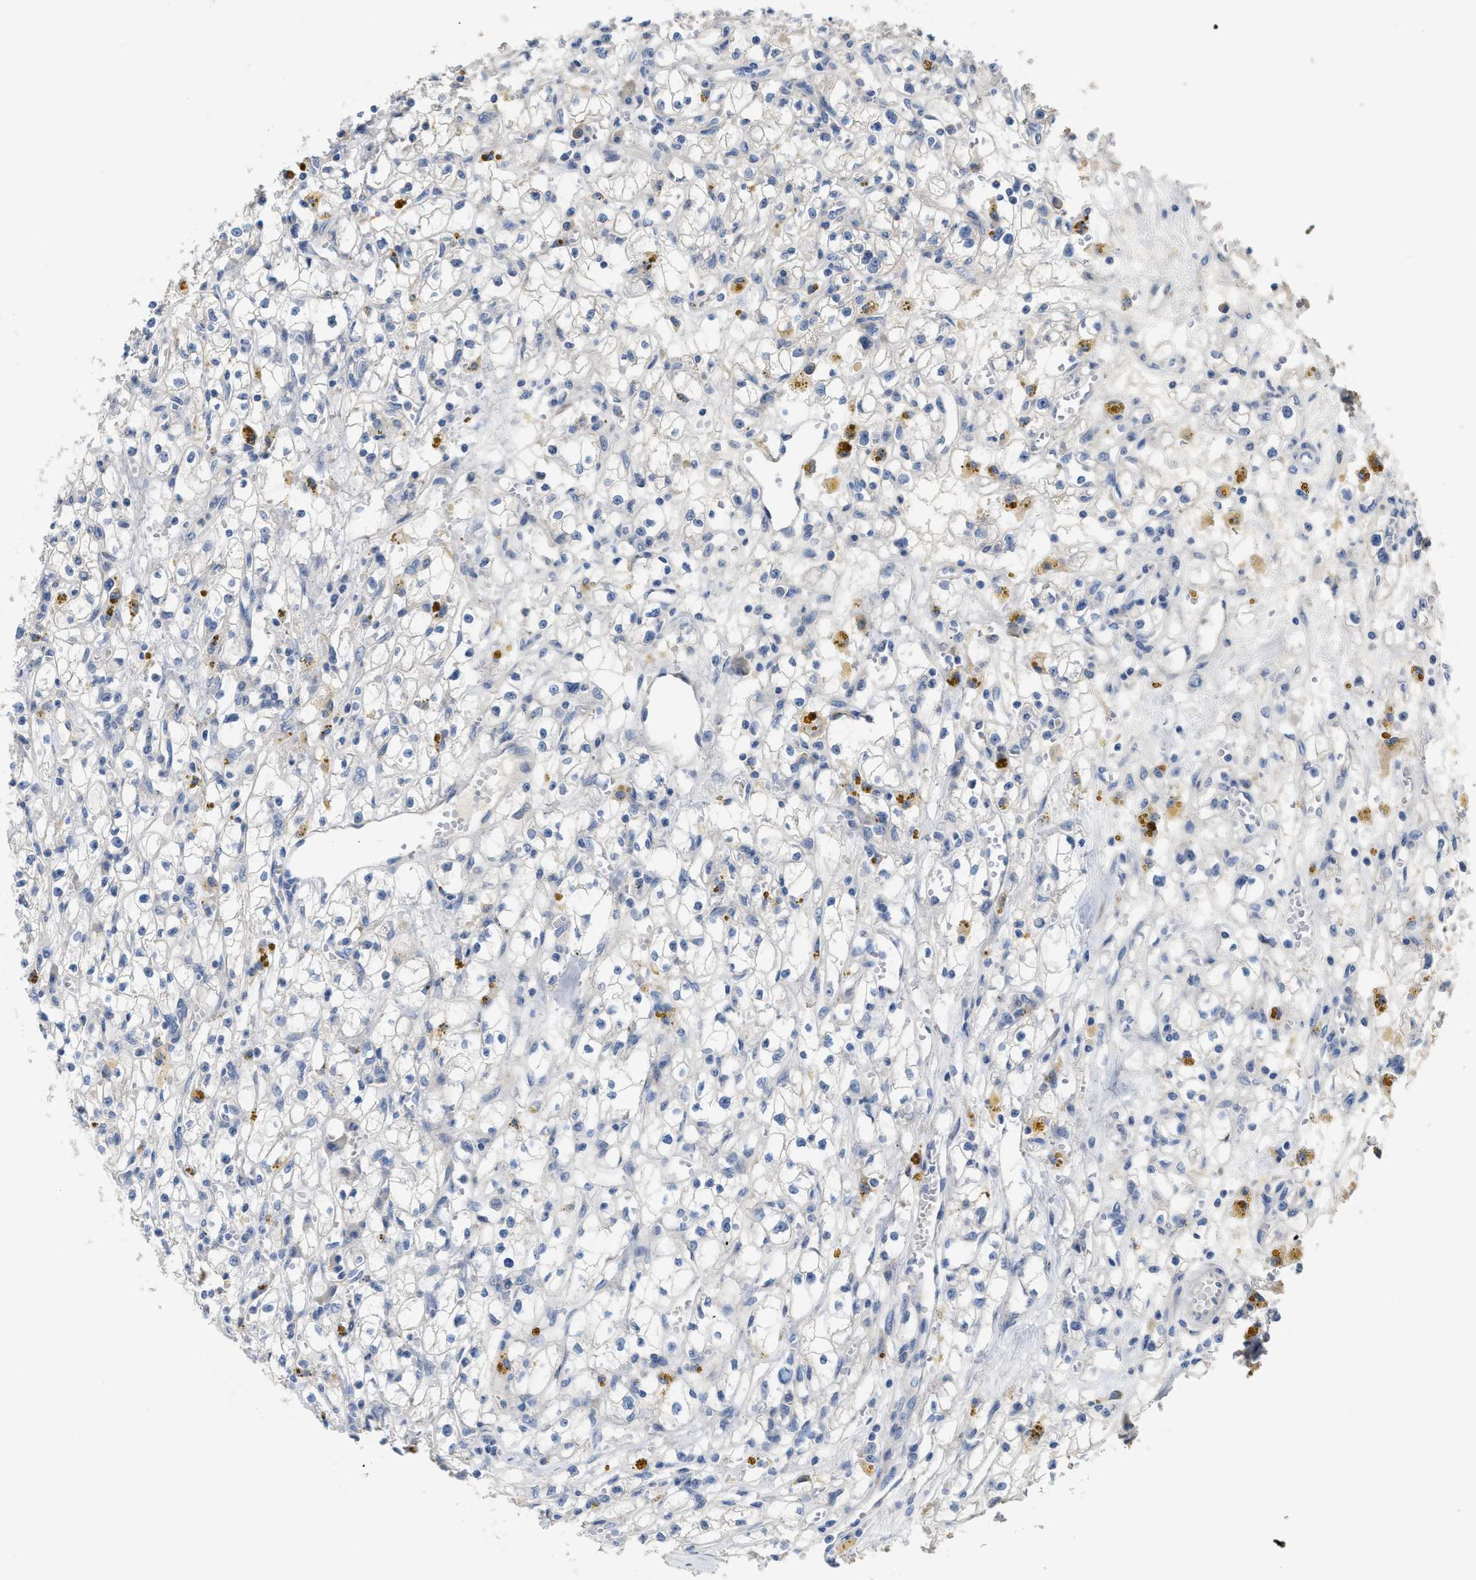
{"staining": {"intensity": "negative", "quantity": "none", "location": "none"}, "tissue": "renal cancer", "cell_type": "Tumor cells", "image_type": "cancer", "snomed": [{"axis": "morphology", "description": "Adenocarcinoma, NOS"}, {"axis": "topography", "description": "Kidney"}], "caption": "A photomicrograph of human renal adenocarcinoma is negative for staining in tumor cells. Brightfield microscopy of immunohistochemistry stained with DAB (brown) and hematoxylin (blue), captured at high magnification.", "gene": "DHX58", "patient": {"sex": "male", "age": 56}}